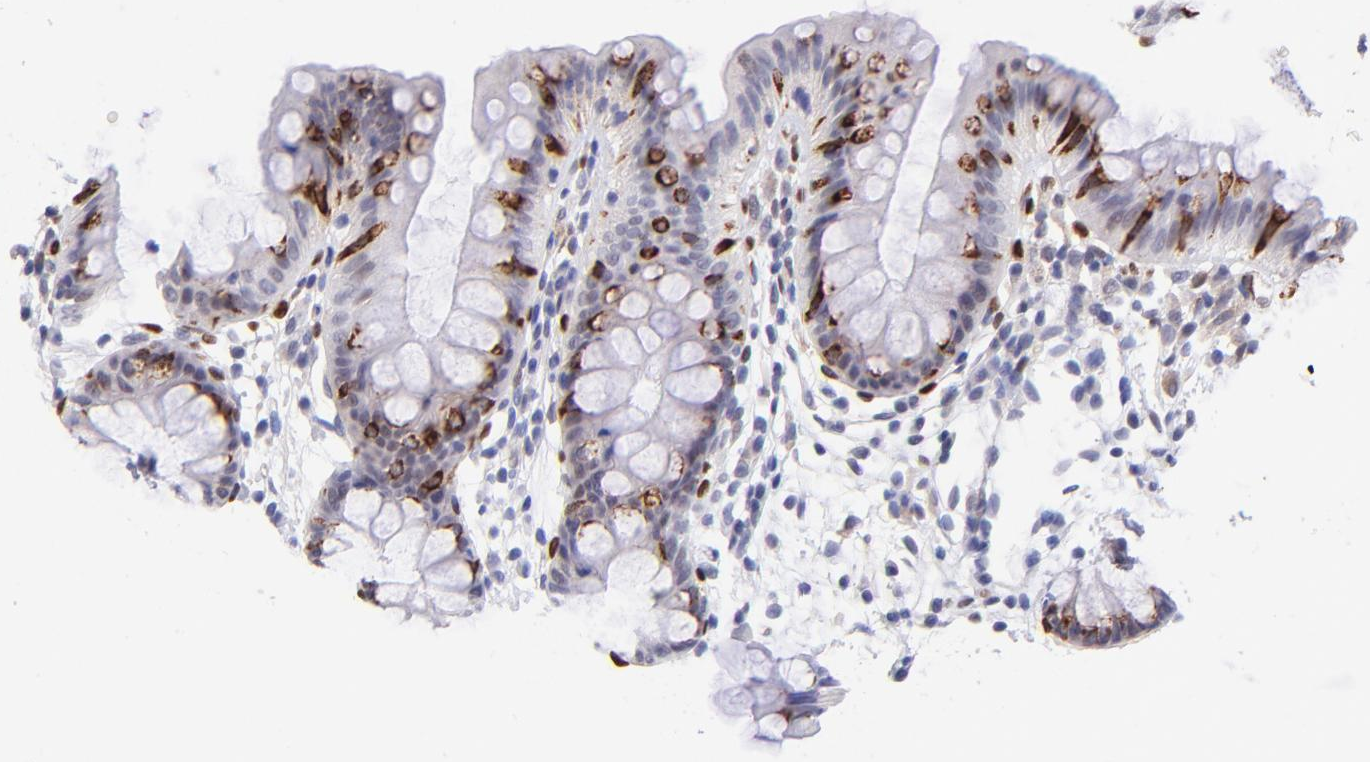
{"staining": {"intensity": "strong", "quantity": "<25%", "location": "cytoplasmic/membranous"}, "tissue": "colon", "cell_type": "Glandular cells", "image_type": "normal", "snomed": [{"axis": "morphology", "description": "Normal tissue, NOS"}, {"axis": "topography", "description": "Smooth muscle"}, {"axis": "topography", "description": "Colon"}], "caption": "This is an image of immunohistochemistry staining of normal colon, which shows strong expression in the cytoplasmic/membranous of glandular cells.", "gene": "SOX6", "patient": {"sex": "male", "age": 67}}